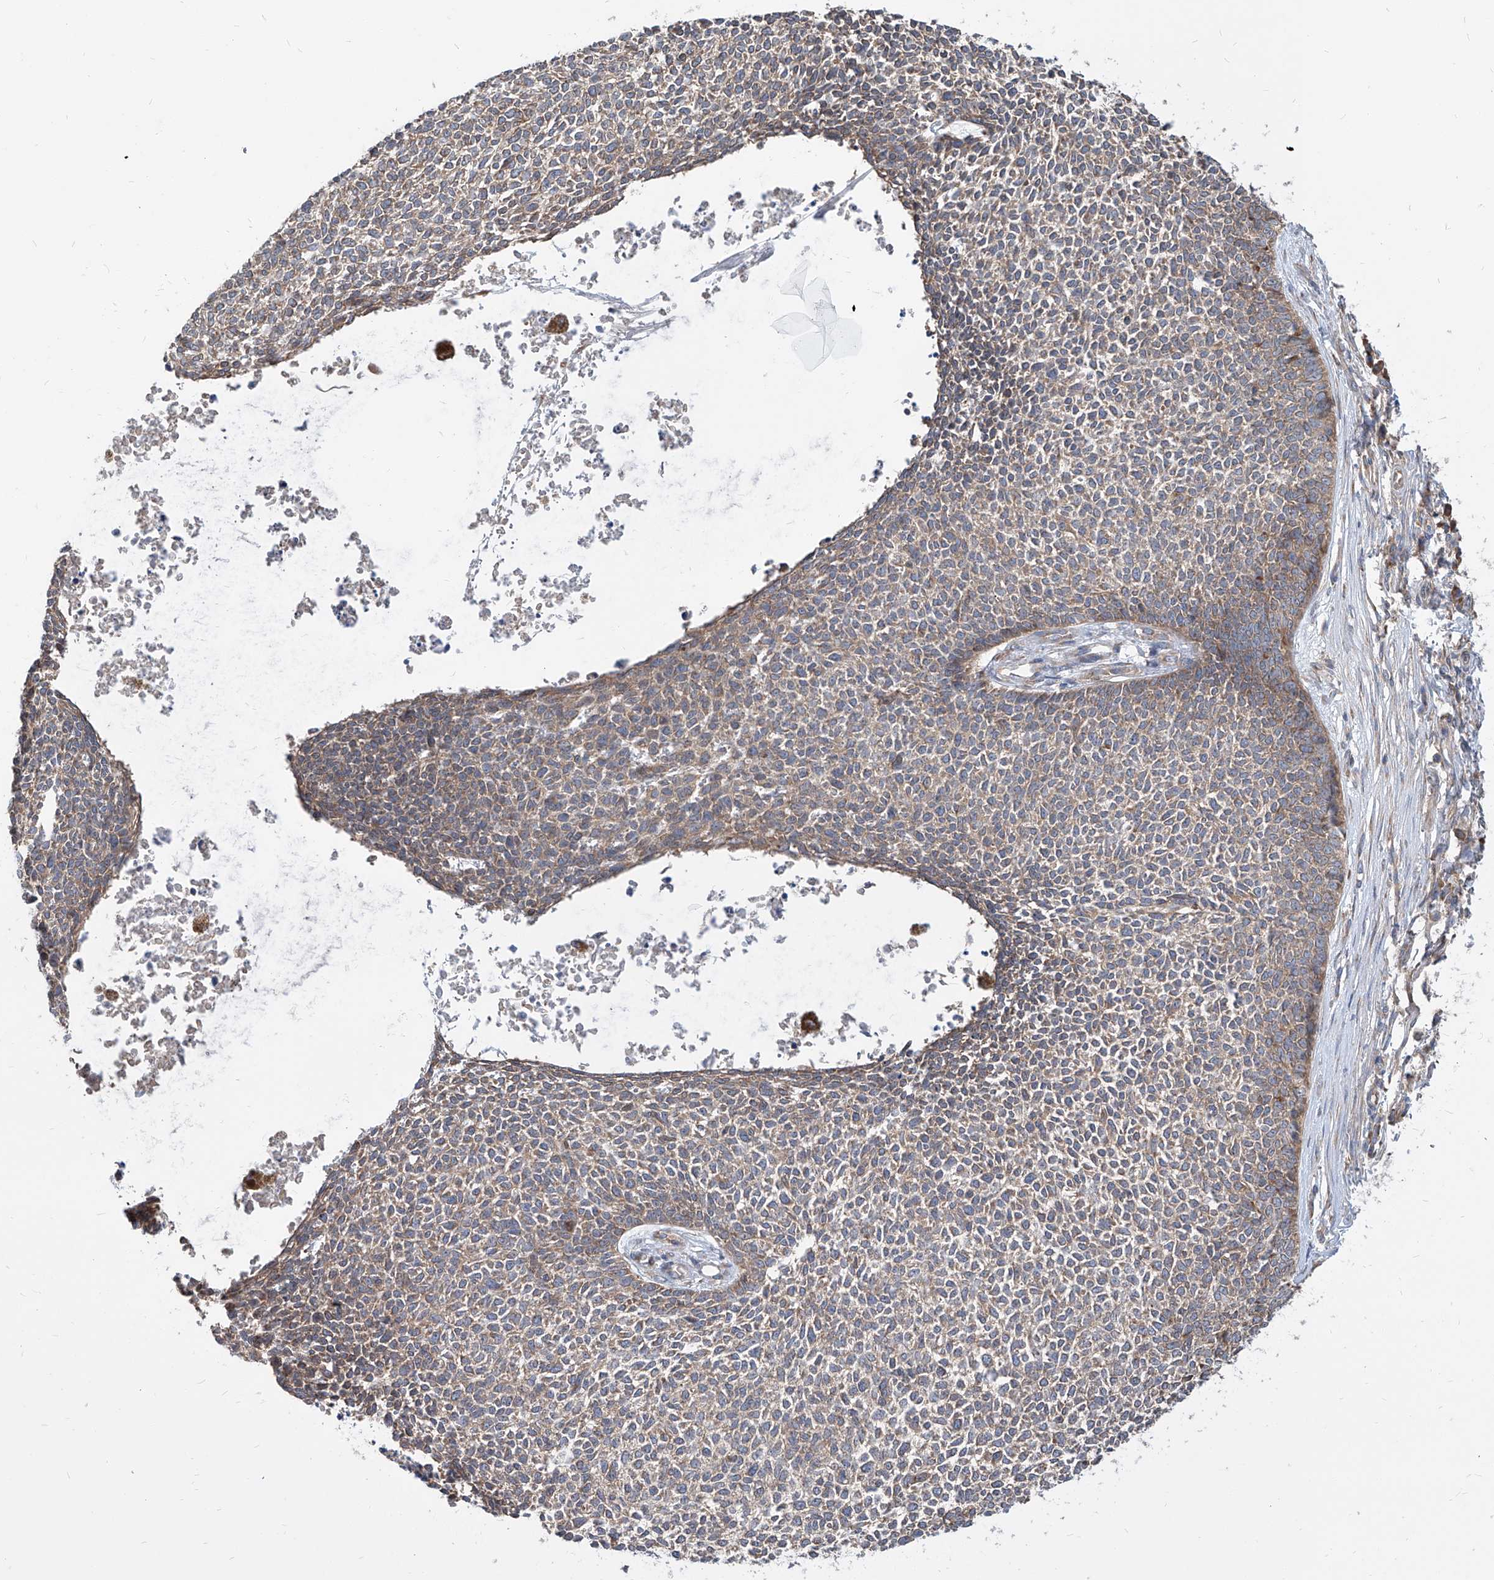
{"staining": {"intensity": "moderate", "quantity": "25%-75%", "location": "cytoplasmic/membranous"}, "tissue": "skin cancer", "cell_type": "Tumor cells", "image_type": "cancer", "snomed": [{"axis": "morphology", "description": "Basal cell carcinoma"}, {"axis": "topography", "description": "Skin"}], "caption": "A histopathology image of basal cell carcinoma (skin) stained for a protein reveals moderate cytoplasmic/membranous brown staining in tumor cells.", "gene": "FAM83B", "patient": {"sex": "female", "age": 84}}